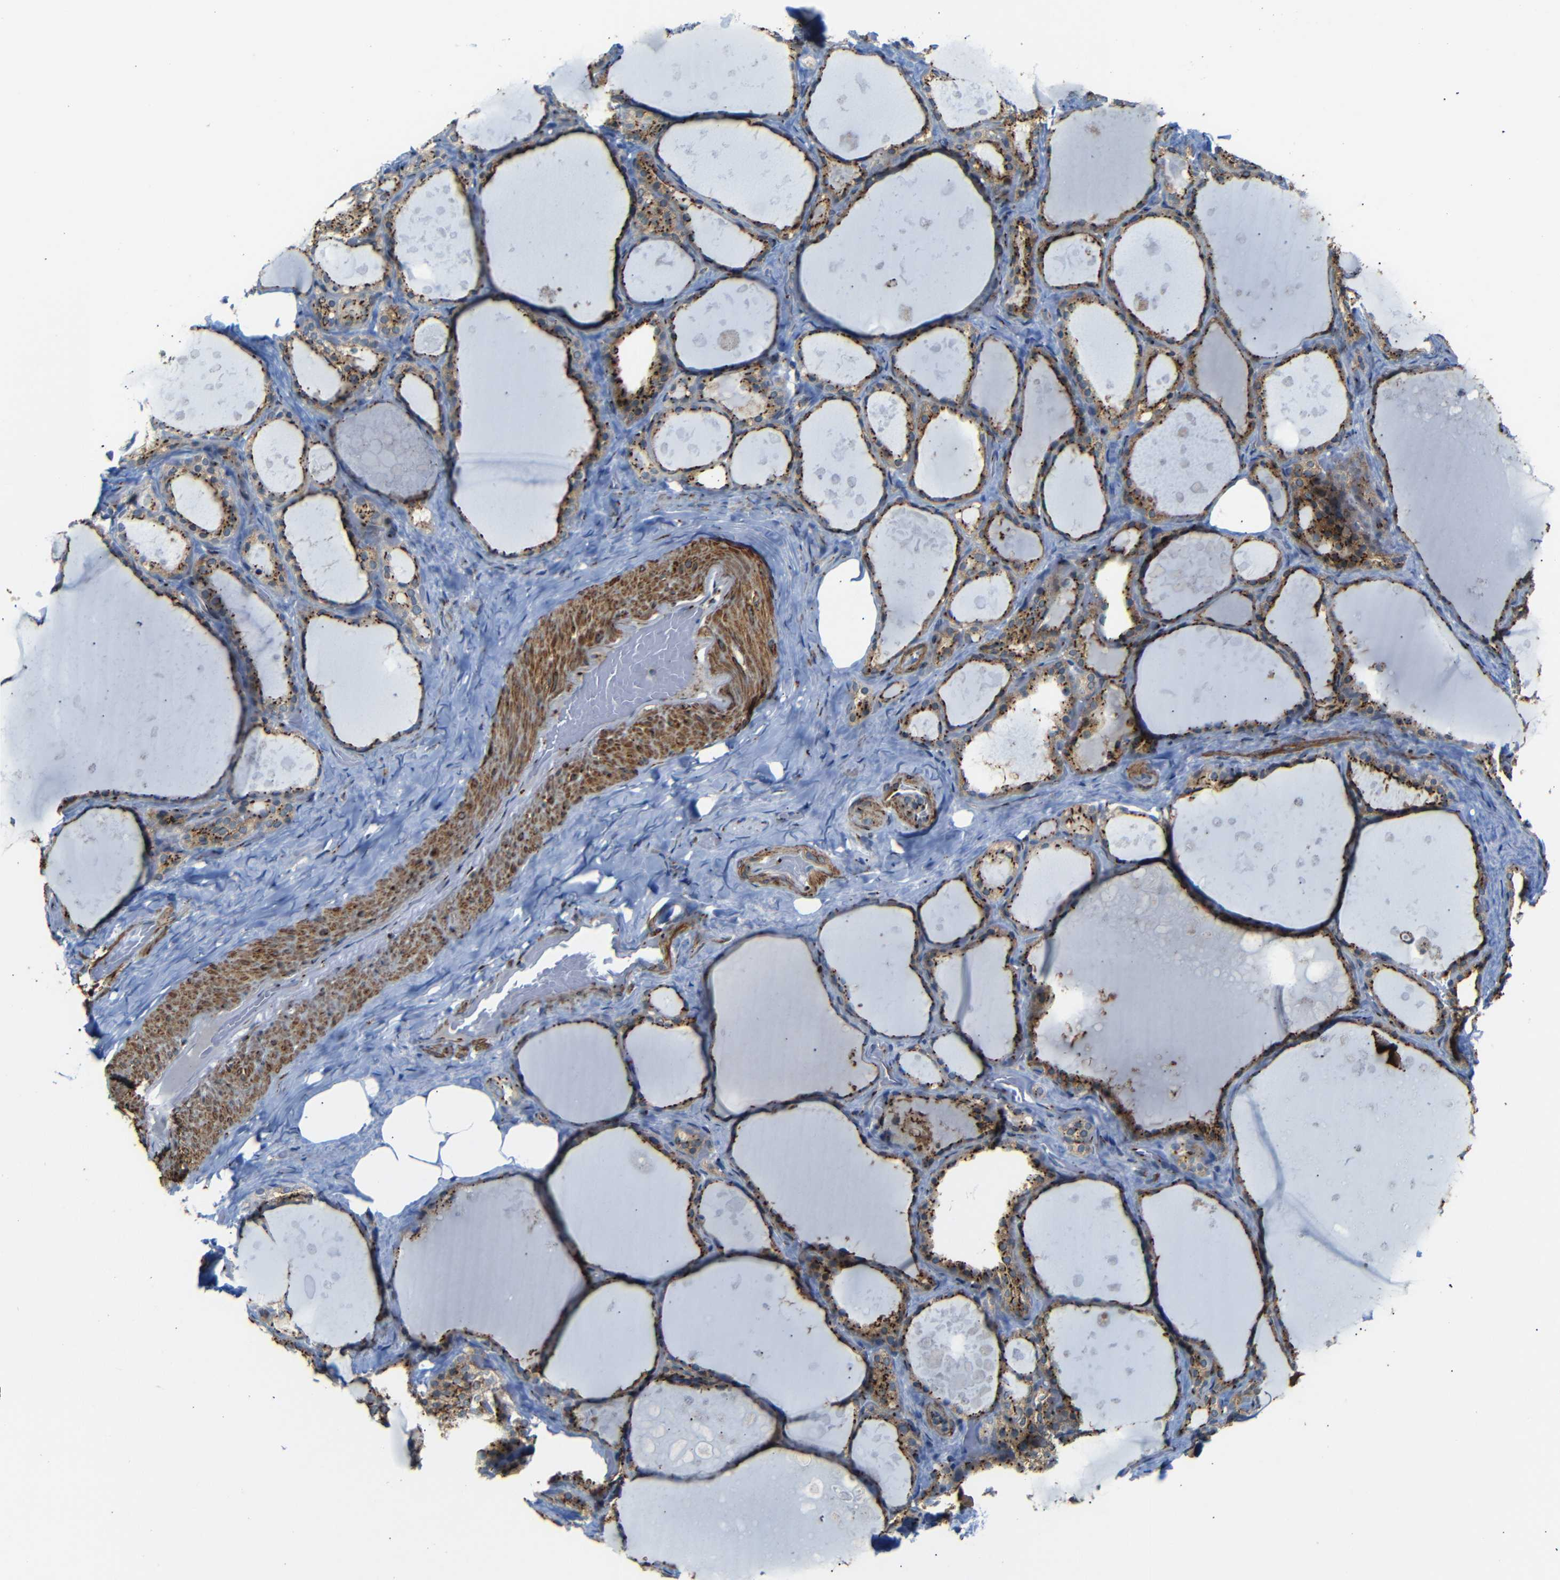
{"staining": {"intensity": "strong", "quantity": ">75%", "location": "cytoplasmic/membranous"}, "tissue": "thyroid gland", "cell_type": "Glandular cells", "image_type": "normal", "snomed": [{"axis": "morphology", "description": "Normal tissue, NOS"}, {"axis": "topography", "description": "Thyroid gland"}], "caption": "Normal thyroid gland displays strong cytoplasmic/membranous staining in about >75% of glandular cells, visualized by immunohistochemistry.", "gene": "TGOLN2", "patient": {"sex": "male", "age": 61}}